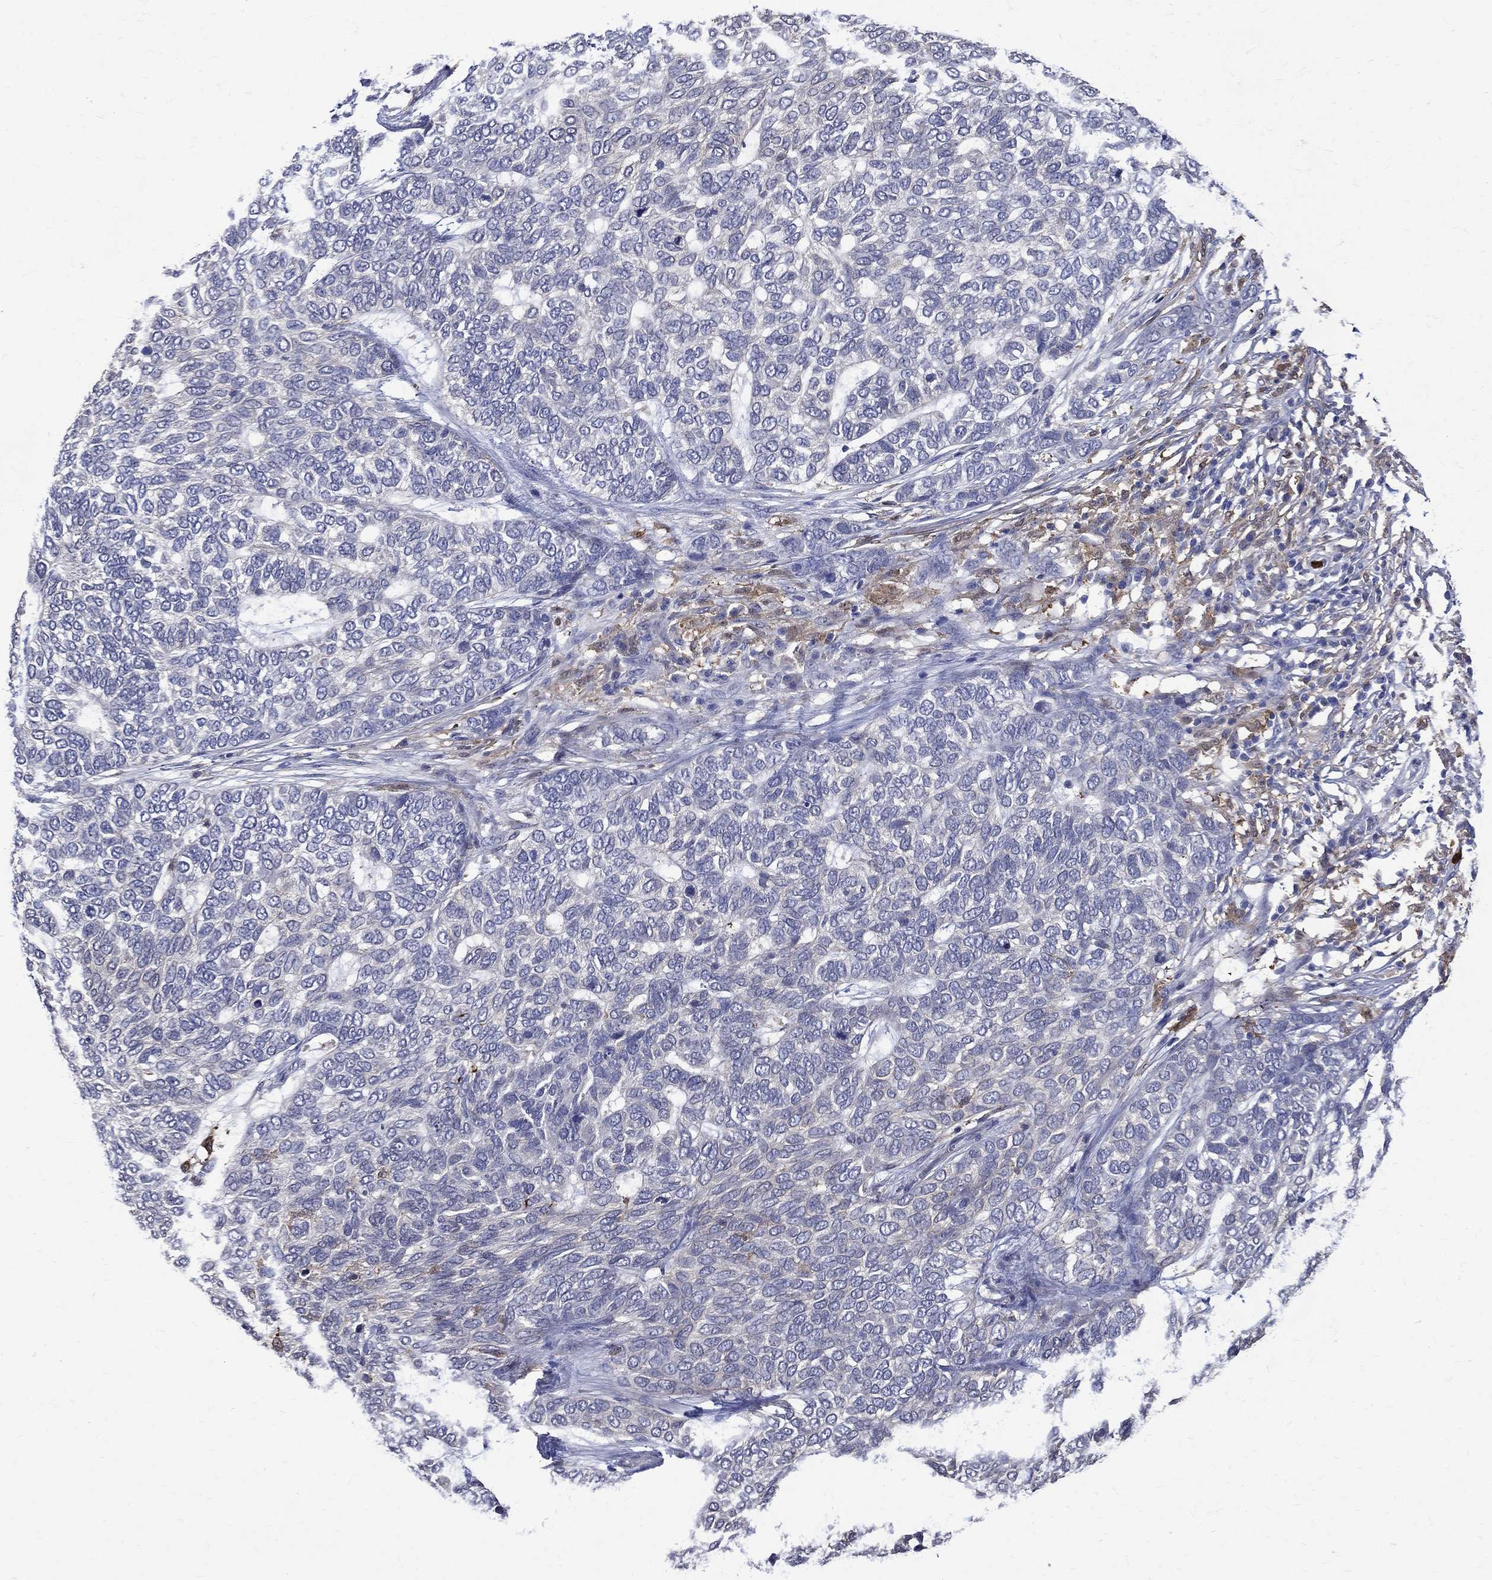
{"staining": {"intensity": "negative", "quantity": "none", "location": "none"}, "tissue": "skin cancer", "cell_type": "Tumor cells", "image_type": "cancer", "snomed": [{"axis": "morphology", "description": "Basal cell carcinoma"}, {"axis": "topography", "description": "Skin"}], "caption": "Human skin cancer (basal cell carcinoma) stained for a protein using IHC shows no staining in tumor cells.", "gene": "GPR171", "patient": {"sex": "female", "age": 65}}